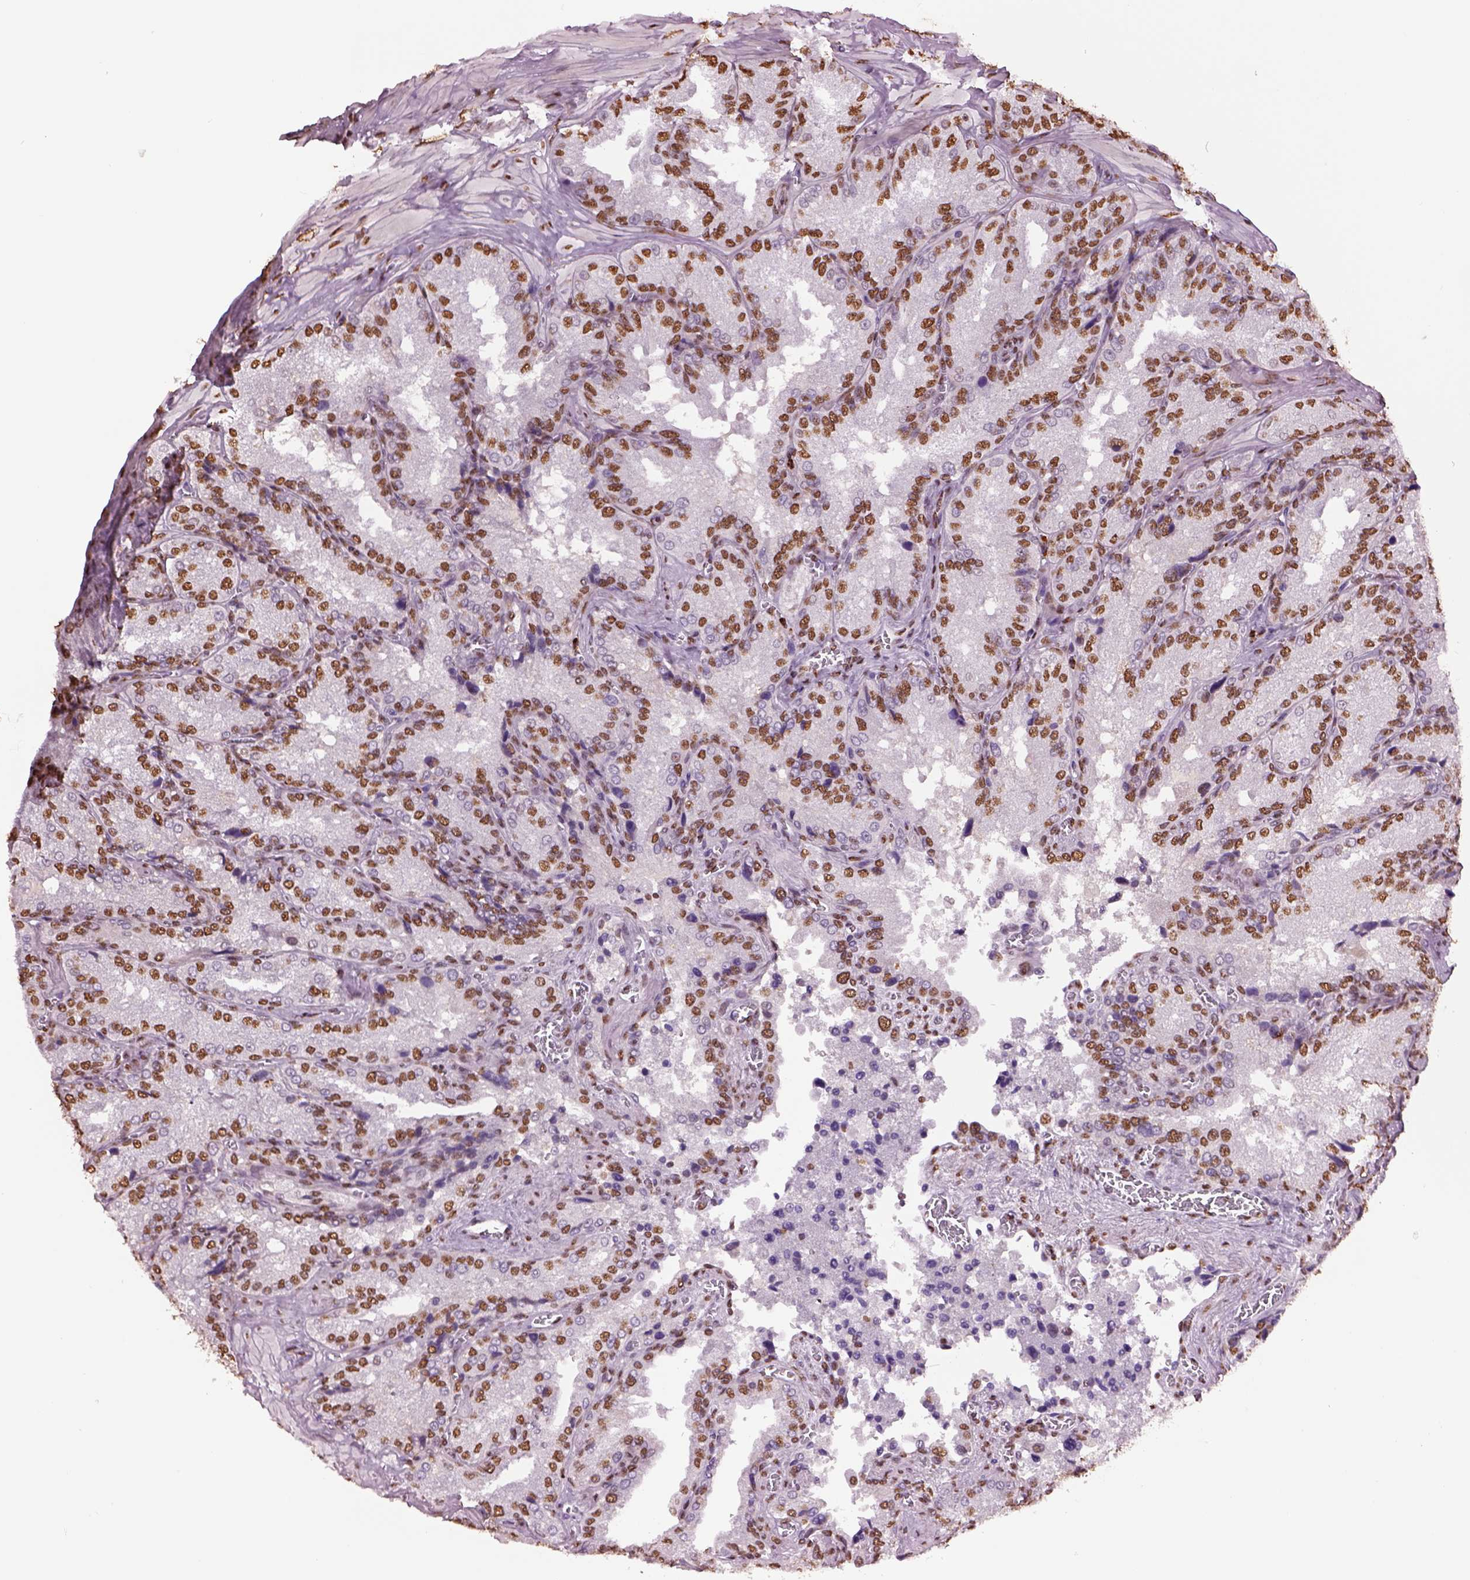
{"staining": {"intensity": "moderate", "quantity": ">75%", "location": "nuclear"}, "tissue": "seminal vesicle", "cell_type": "Glandular cells", "image_type": "normal", "snomed": [{"axis": "morphology", "description": "Normal tissue, NOS"}, {"axis": "topography", "description": "Seminal veicle"}], "caption": "Immunohistochemistry (IHC) photomicrograph of normal seminal vesicle: human seminal vesicle stained using IHC reveals medium levels of moderate protein expression localized specifically in the nuclear of glandular cells, appearing as a nuclear brown color.", "gene": "DDX3X", "patient": {"sex": "male", "age": 37}}